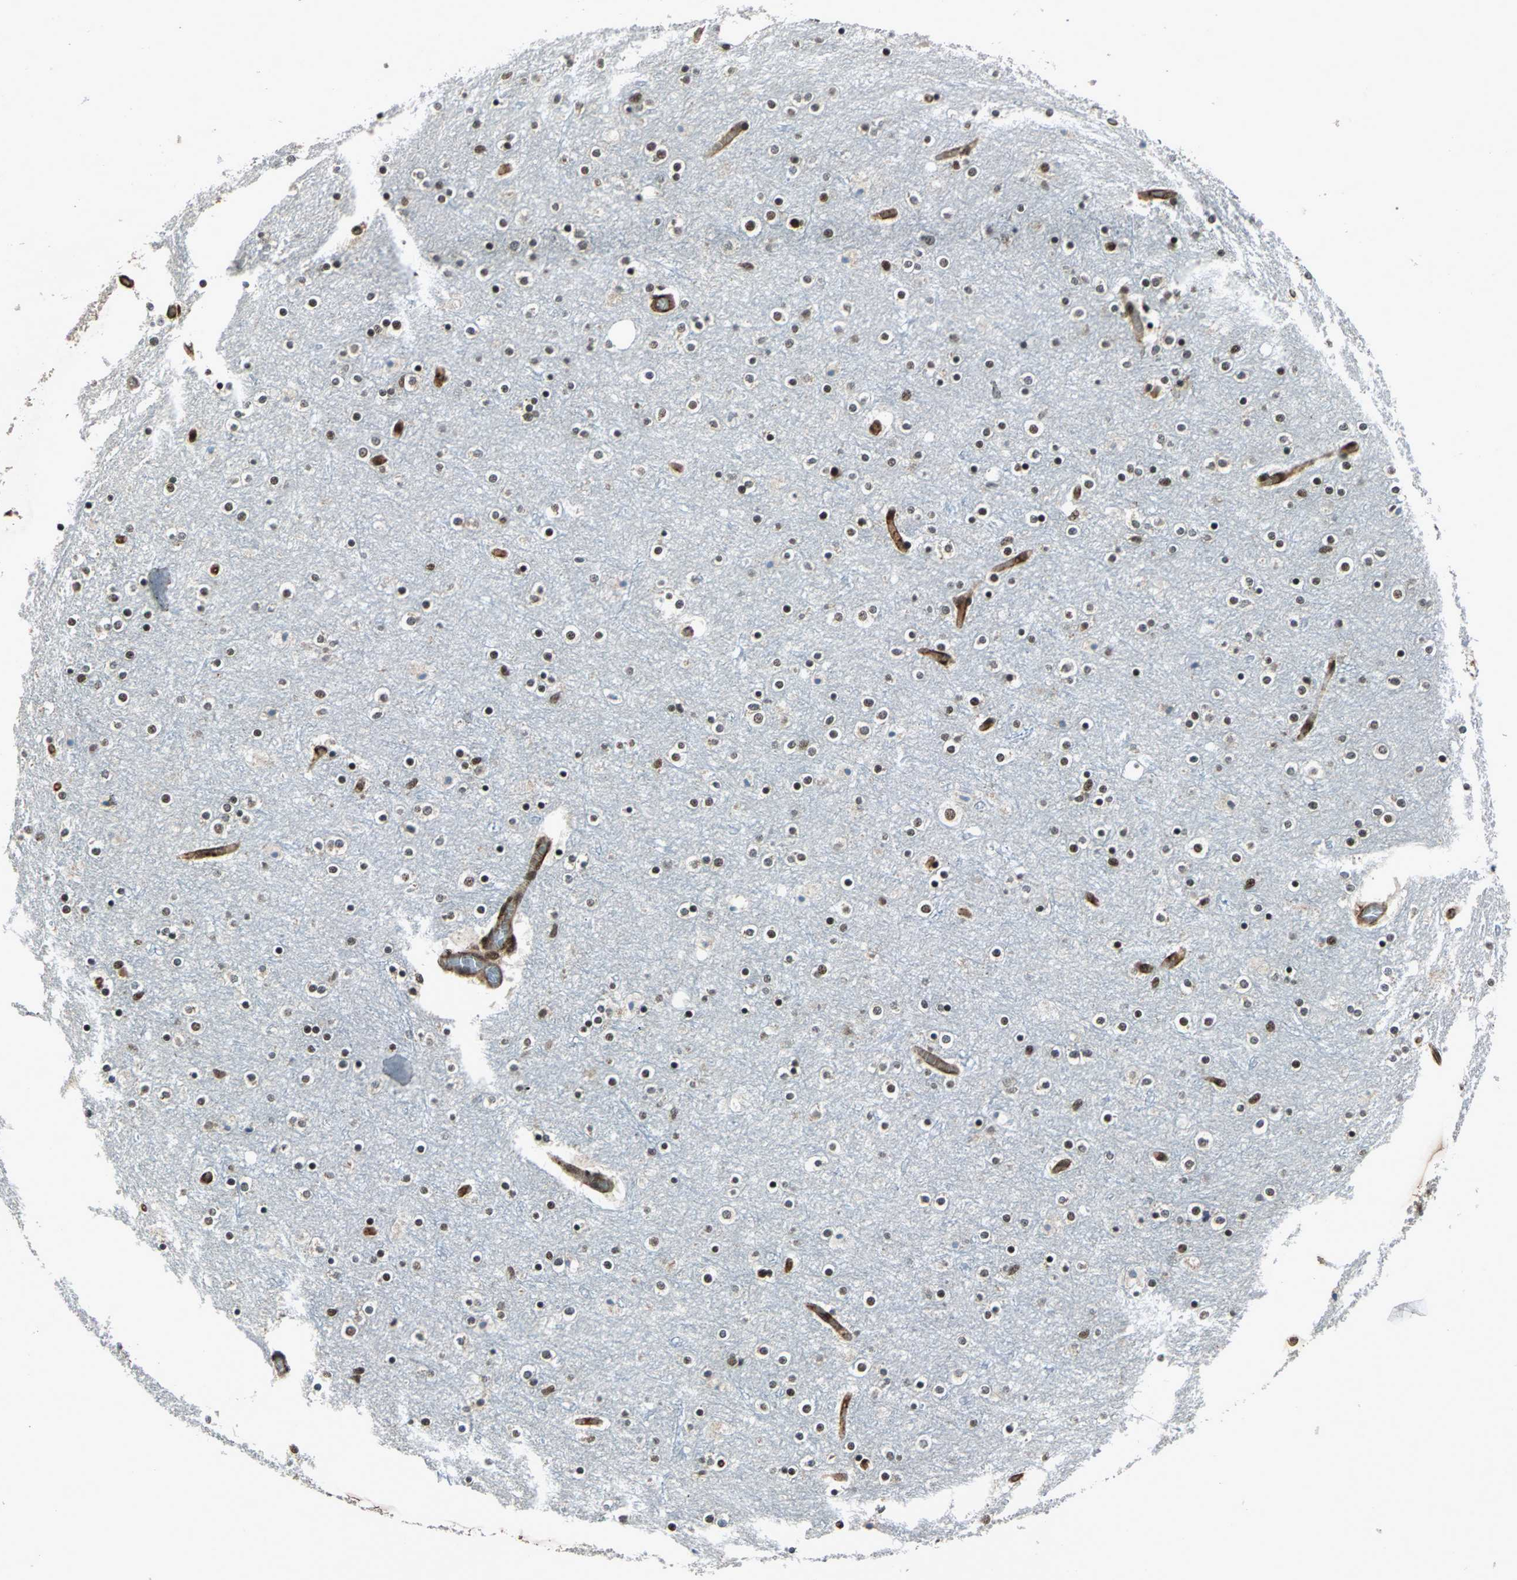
{"staining": {"intensity": "moderate", "quantity": "25%-75%", "location": "cytoplasmic/membranous"}, "tissue": "cerebral cortex", "cell_type": "Endothelial cells", "image_type": "normal", "snomed": [{"axis": "morphology", "description": "Normal tissue, NOS"}, {"axis": "topography", "description": "Cerebral cortex"}], "caption": "This is an image of immunohistochemistry staining of normal cerebral cortex, which shows moderate expression in the cytoplasmic/membranous of endothelial cells.", "gene": "NR2C2", "patient": {"sex": "female", "age": 54}}